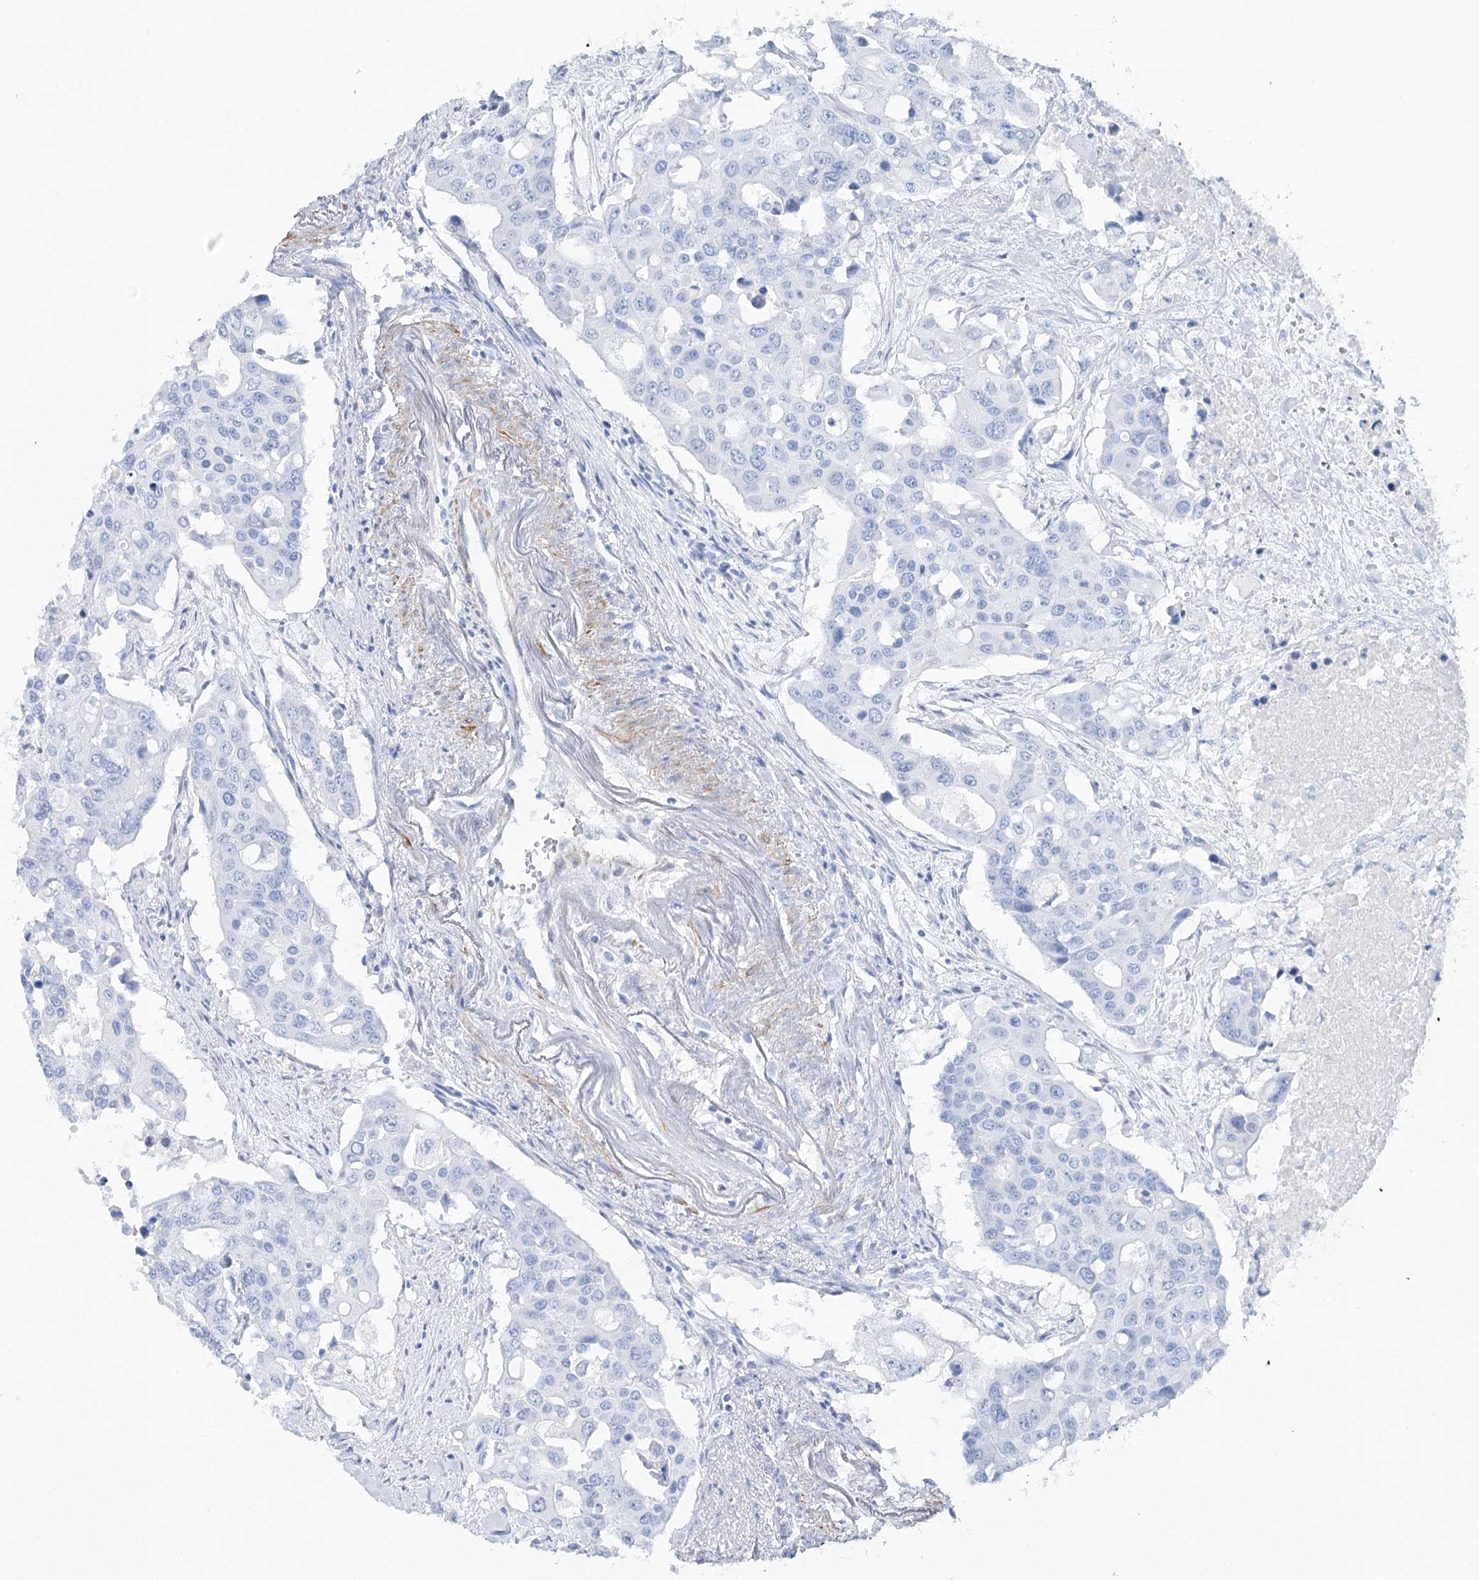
{"staining": {"intensity": "negative", "quantity": "none", "location": "none"}, "tissue": "colorectal cancer", "cell_type": "Tumor cells", "image_type": "cancer", "snomed": [{"axis": "morphology", "description": "Adenocarcinoma, NOS"}, {"axis": "topography", "description": "Colon"}], "caption": "IHC of human adenocarcinoma (colorectal) reveals no staining in tumor cells.", "gene": "CSN3", "patient": {"sex": "male", "age": 77}}